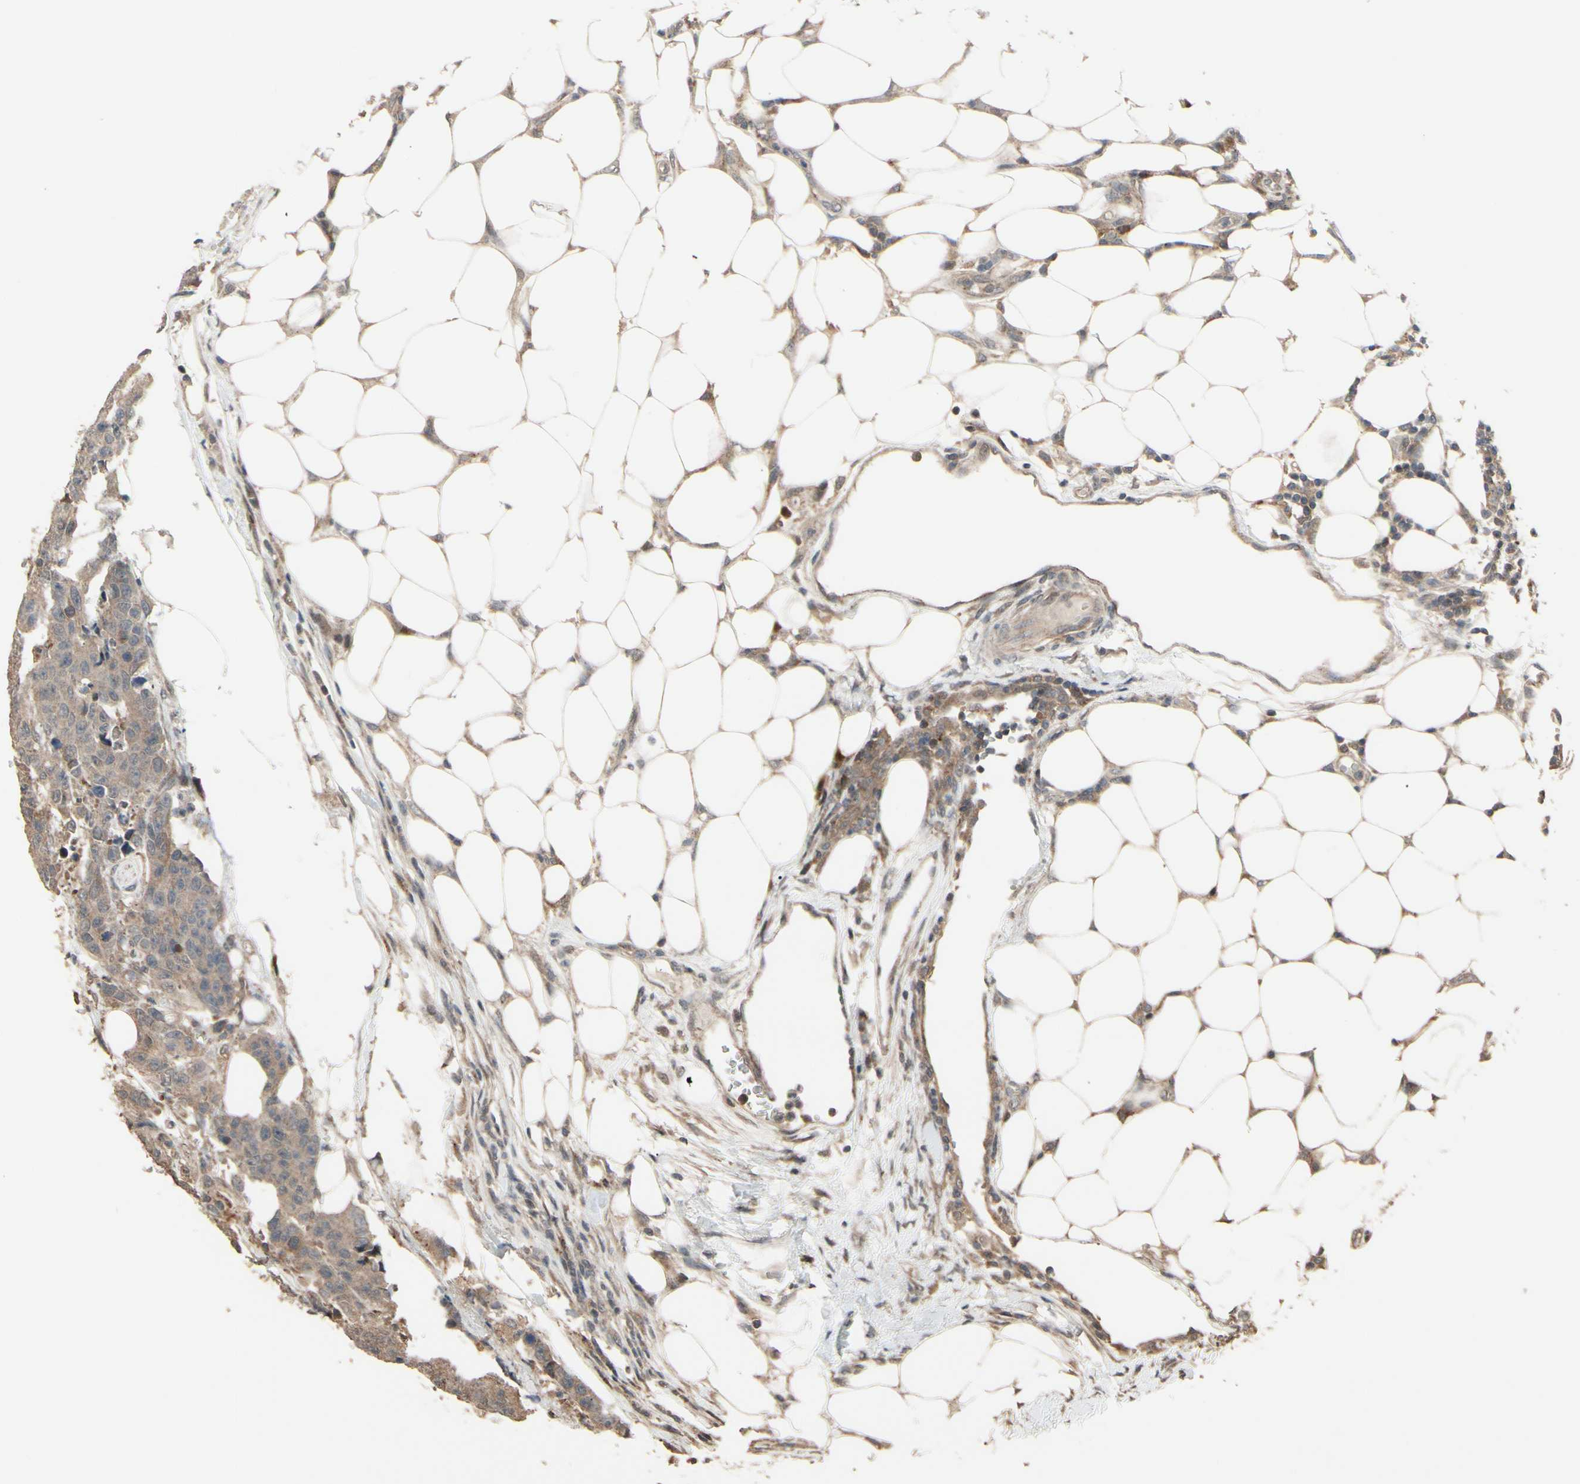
{"staining": {"intensity": "weak", "quantity": "25%-75%", "location": "cytoplasmic/membranous"}, "tissue": "colorectal cancer", "cell_type": "Tumor cells", "image_type": "cancer", "snomed": [{"axis": "morphology", "description": "Adenocarcinoma, NOS"}, {"axis": "topography", "description": "Colon"}], "caption": "Tumor cells demonstrate weak cytoplasmic/membranous expression in about 25%-75% of cells in adenocarcinoma (colorectal).", "gene": "CSF1R", "patient": {"sex": "female", "age": 86}}